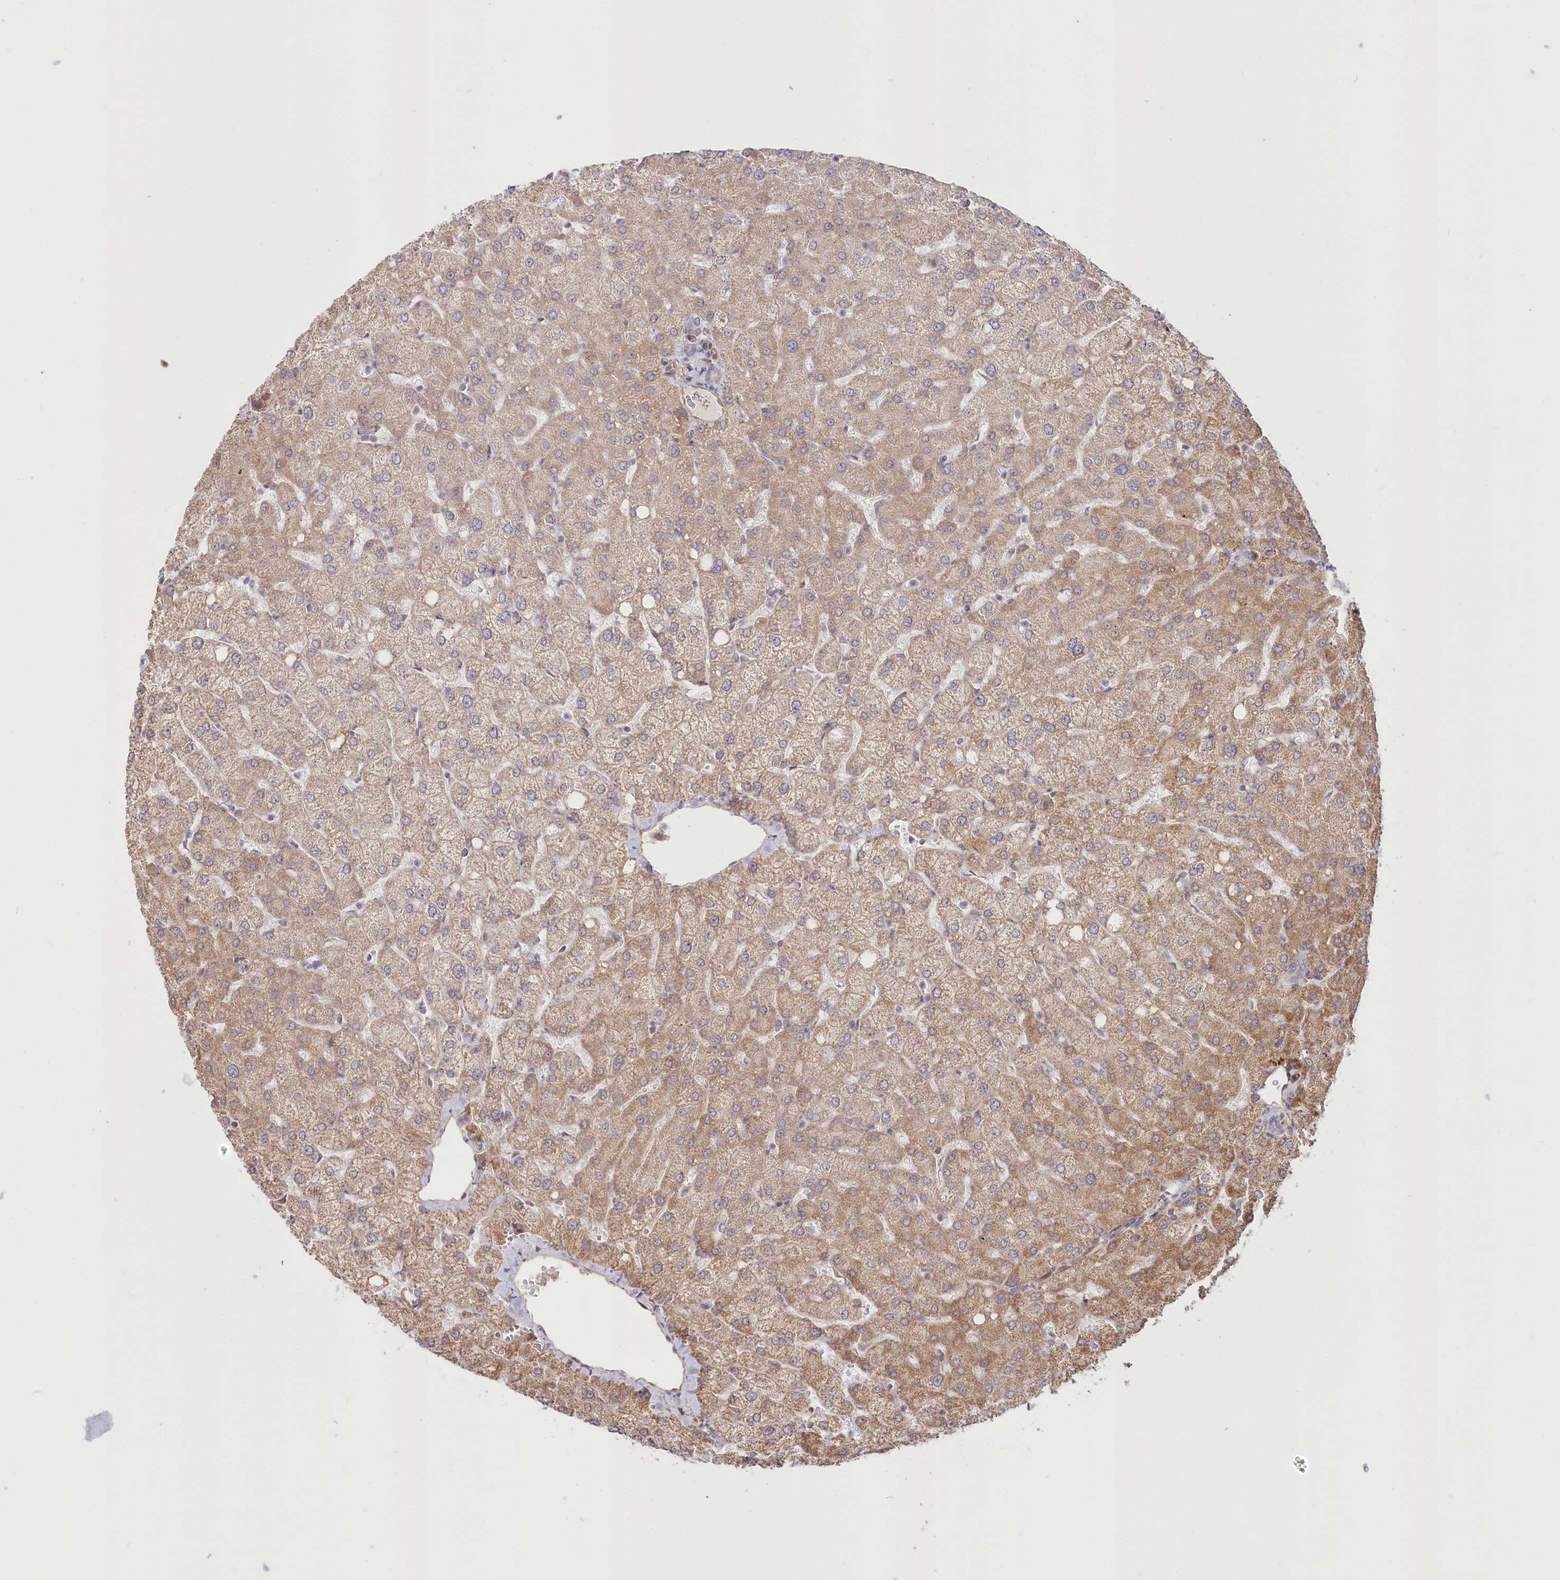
{"staining": {"intensity": "negative", "quantity": "none", "location": "none"}, "tissue": "liver", "cell_type": "Cholangiocytes", "image_type": "normal", "snomed": [{"axis": "morphology", "description": "Normal tissue, NOS"}, {"axis": "topography", "description": "Liver"}], "caption": "Liver was stained to show a protein in brown. There is no significant expression in cholangiocytes. (DAB IHC, high magnification).", "gene": "CEP70", "patient": {"sex": "female", "age": 54}}